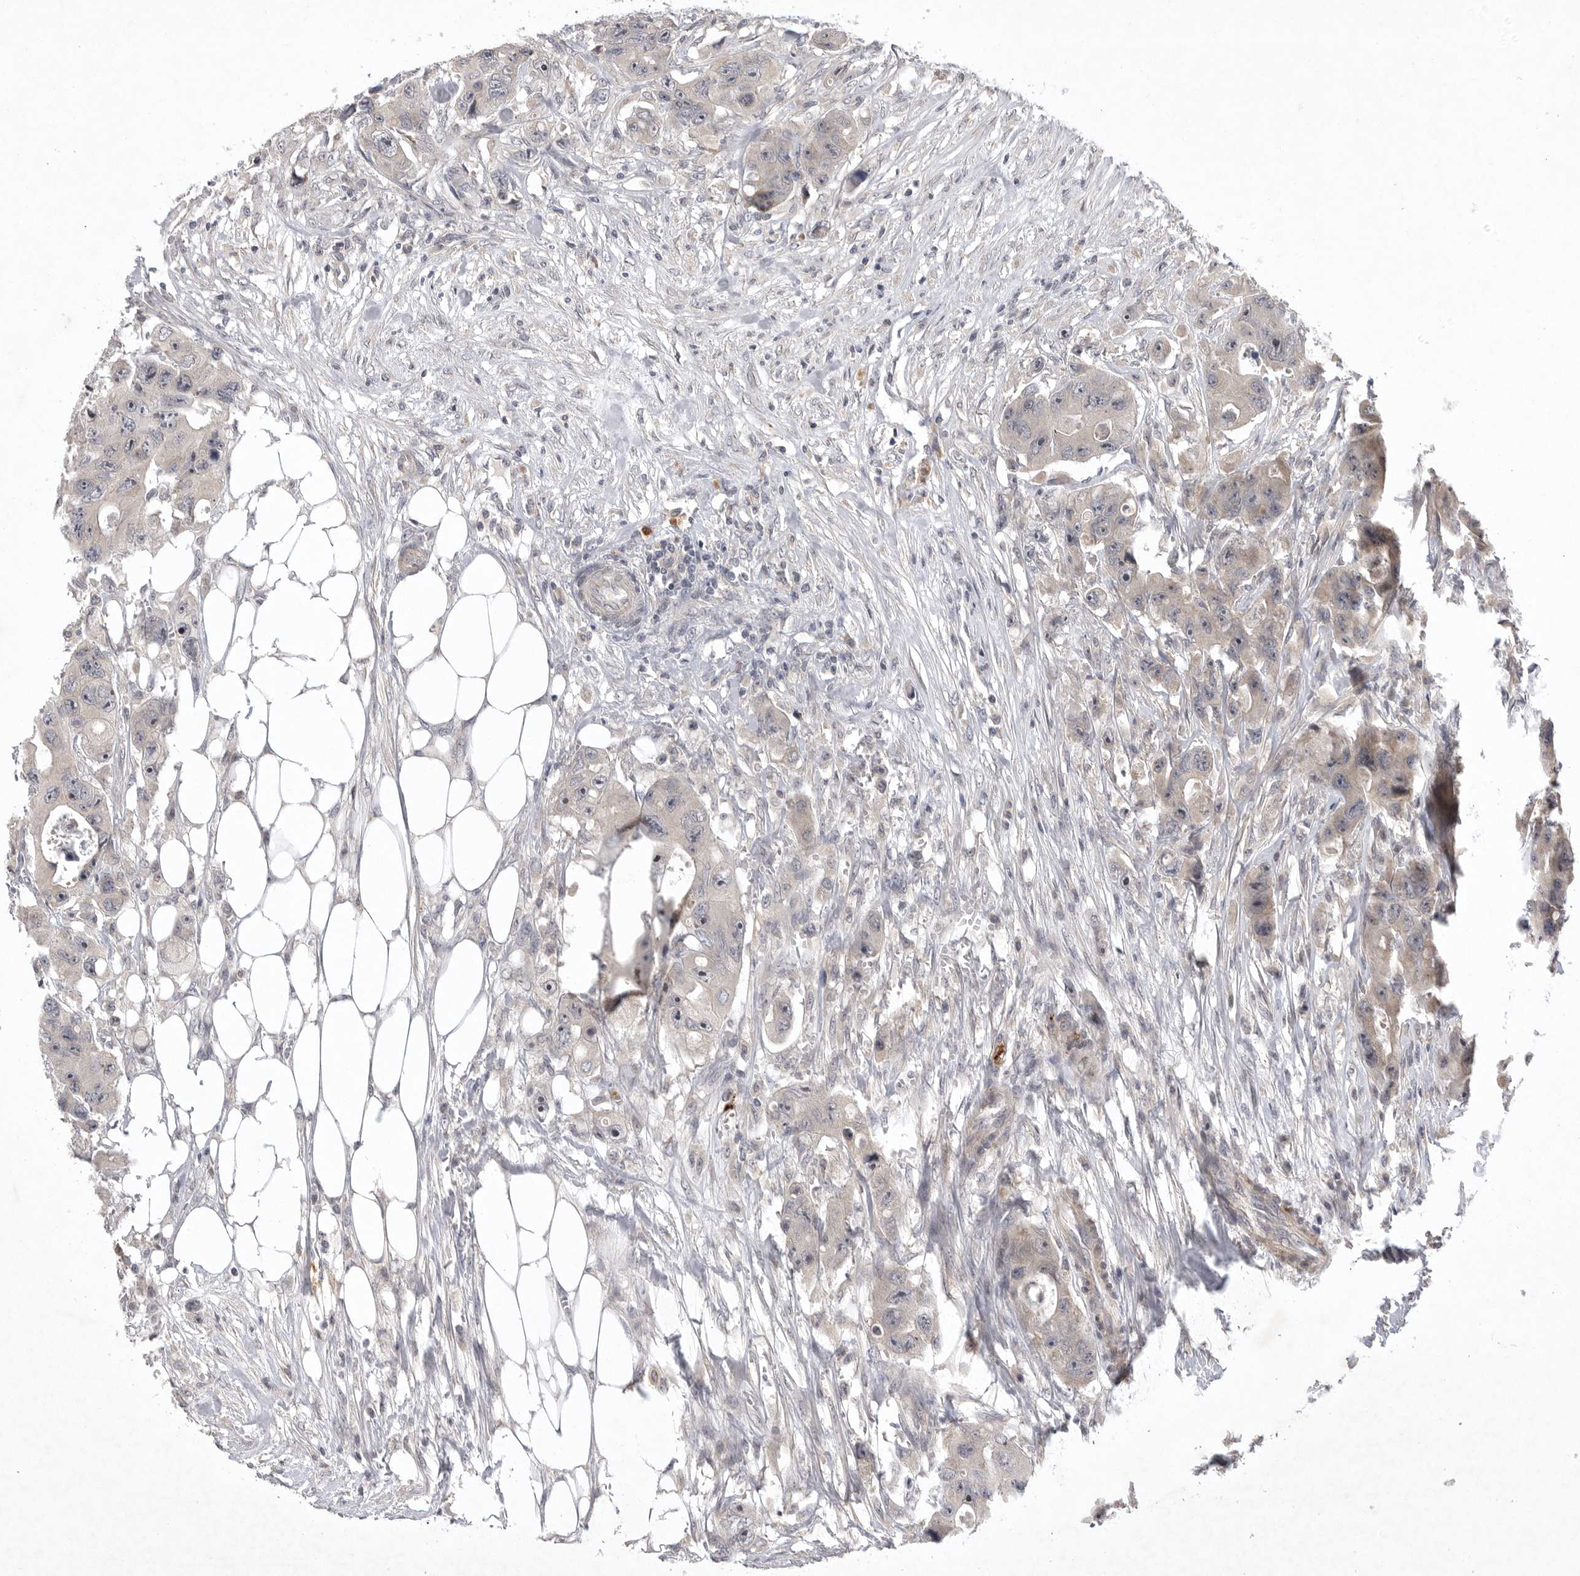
{"staining": {"intensity": "weak", "quantity": "<25%", "location": "cytoplasmic/membranous"}, "tissue": "colorectal cancer", "cell_type": "Tumor cells", "image_type": "cancer", "snomed": [{"axis": "morphology", "description": "Adenocarcinoma, NOS"}, {"axis": "topography", "description": "Colon"}], "caption": "Immunohistochemical staining of colorectal cancer demonstrates no significant staining in tumor cells.", "gene": "UBE3D", "patient": {"sex": "female", "age": 46}}